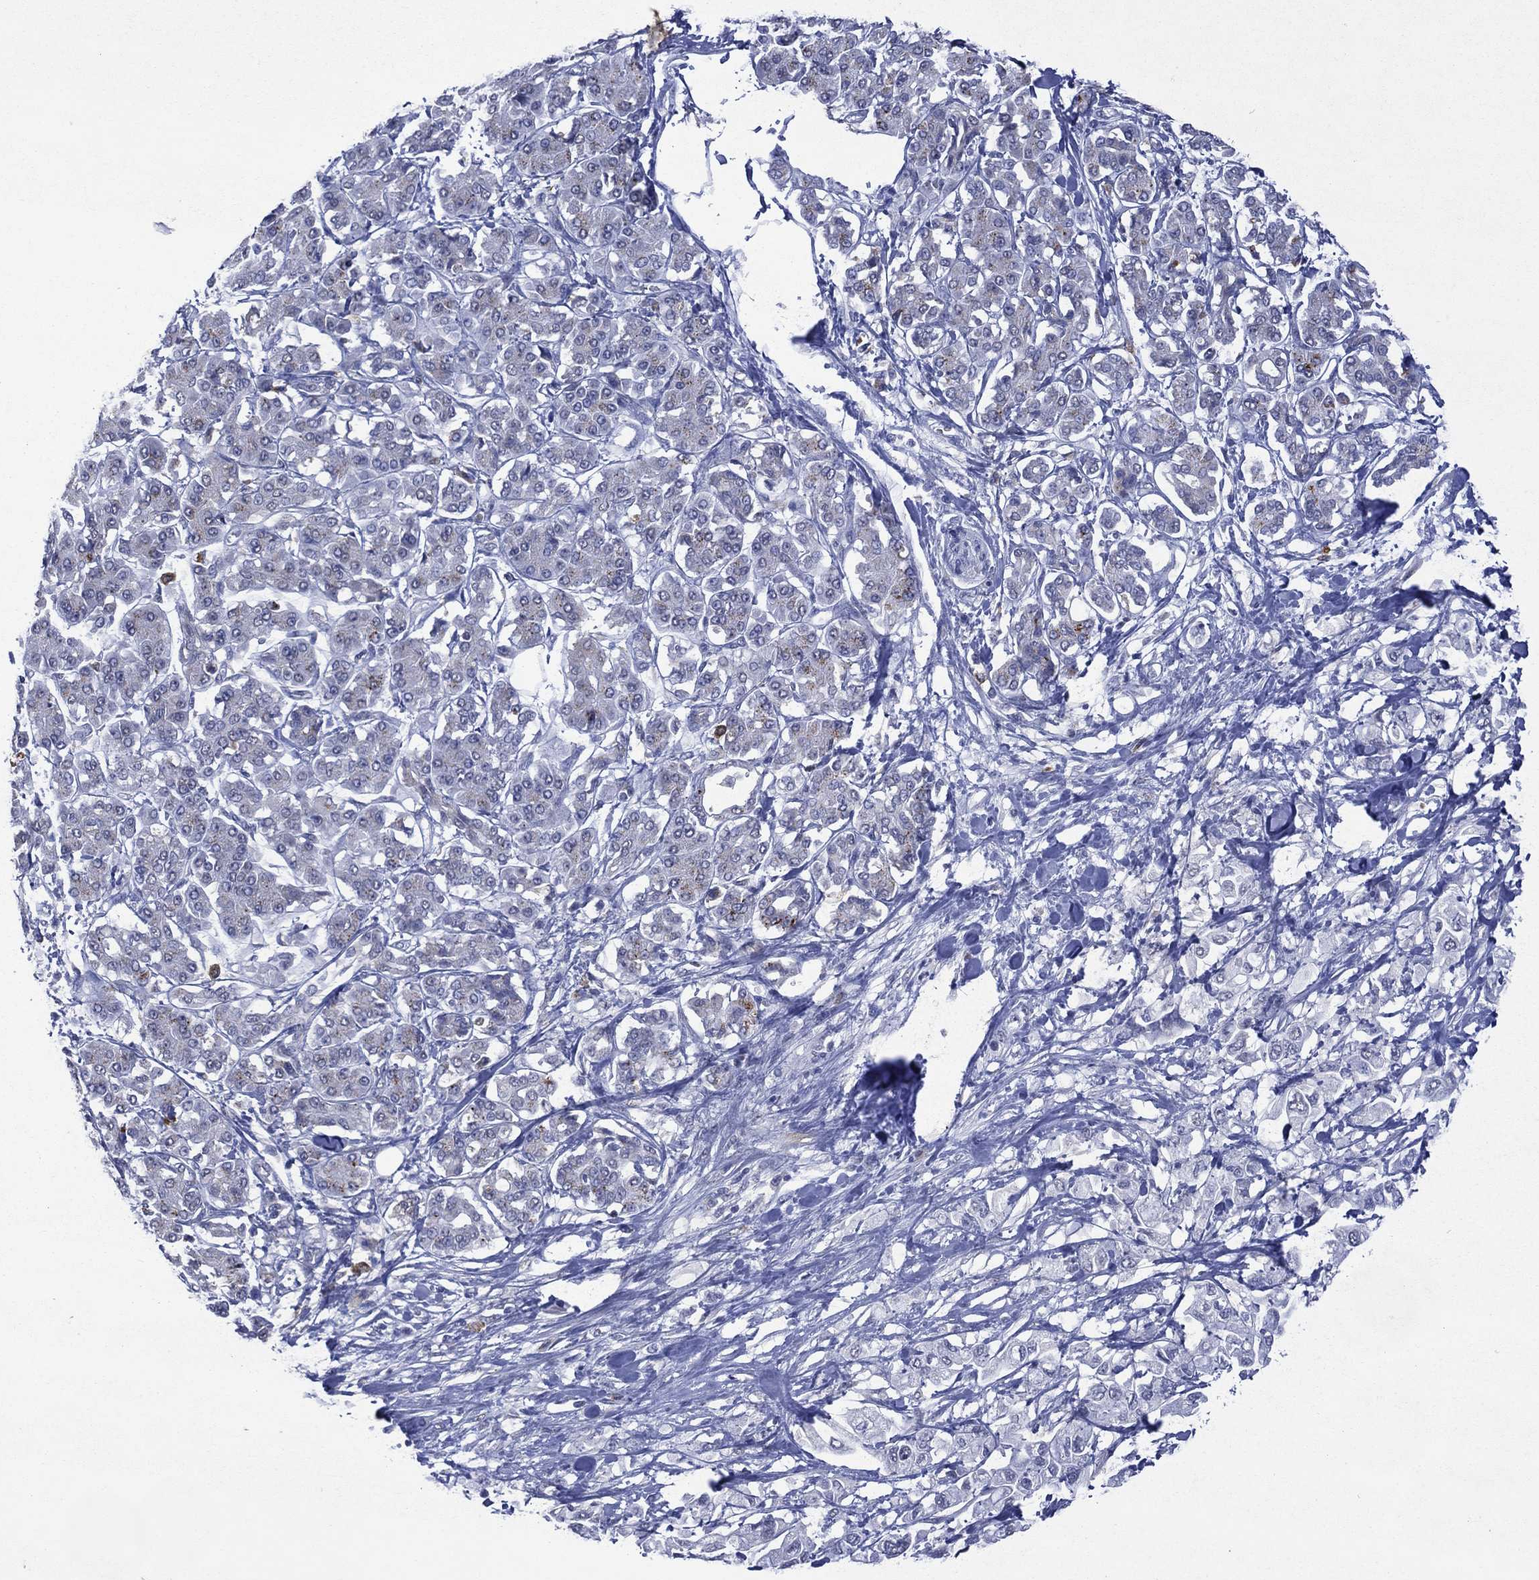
{"staining": {"intensity": "negative", "quantity": "none", "location": "none"}, "tissue": "pancreatic cancer", "cell_type": "Tumor cells", "image_type": "cancer", "snomed": [{"axis": "morphology", "description": "Adenocarcinoma, NOS"}, {"axis": "topography", "description": "Pancreas"}], "caption": "Tumor cells show no significant expression in pancreatic cancer.", "gene": "ASB10", "patient": {"sex": "female", "age": 56}}